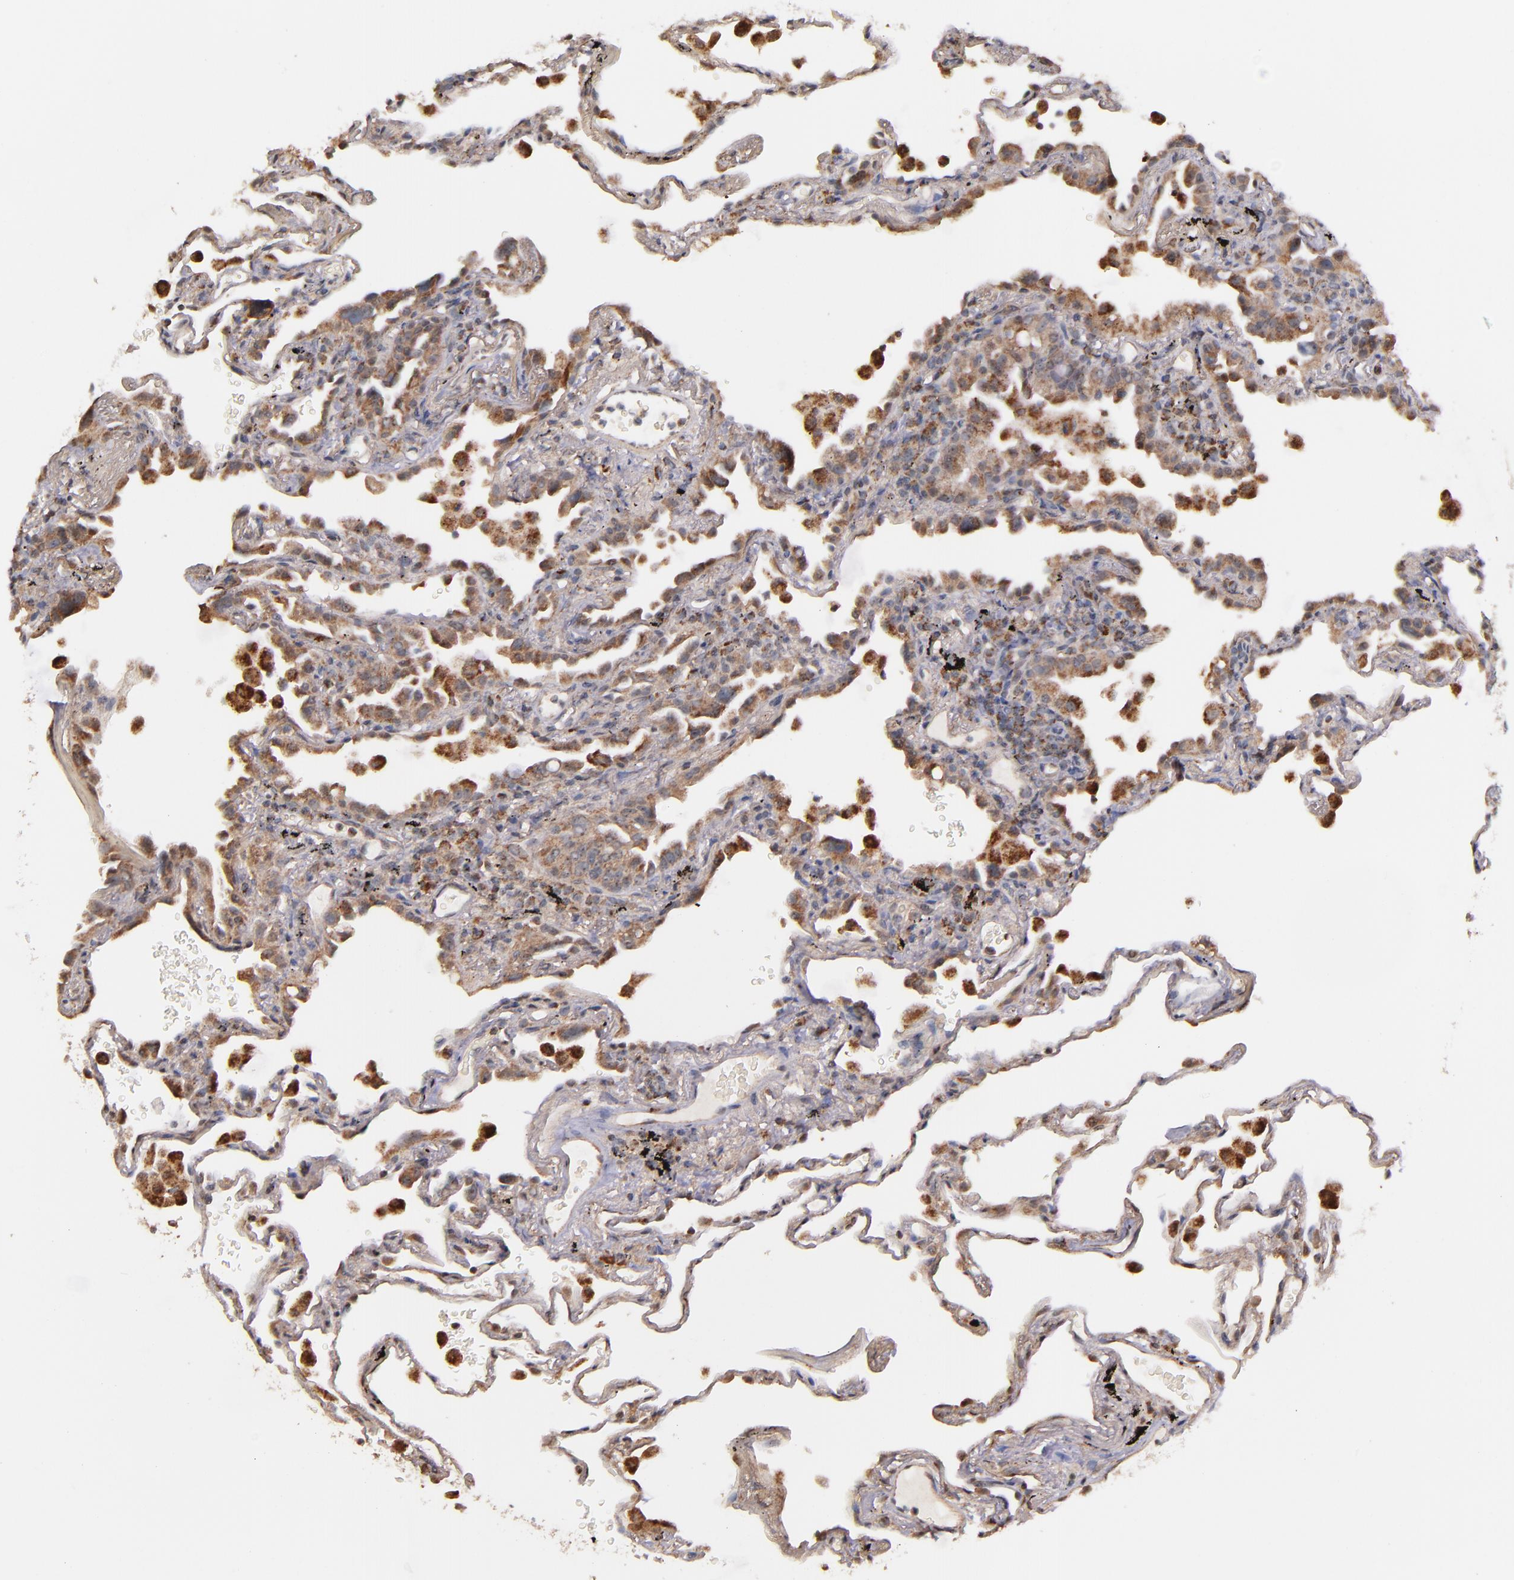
{"staining": {"intensity": "weak", "quantity": "25%-75%", "location": "cytoplasmic/membranous"}, "tissue": "lung", "cell_type": "Alveolar cells", "image_type": "normal", "snomed": [{"axis": "morphology", "description": "Normal tissue, NOS"}, {"axis": "morphology", "description": "Inflammation, NOS"}, {"axis": "topography", "description": "Lung"}], "caption": "Protein expression analysis of normal human lung reveals weak cytoplasmic/membranous positivity in approximately 25%-75% of alveolar cells.", "gene": "SHC1", "patient": {"sex": "male", "age": 69}}